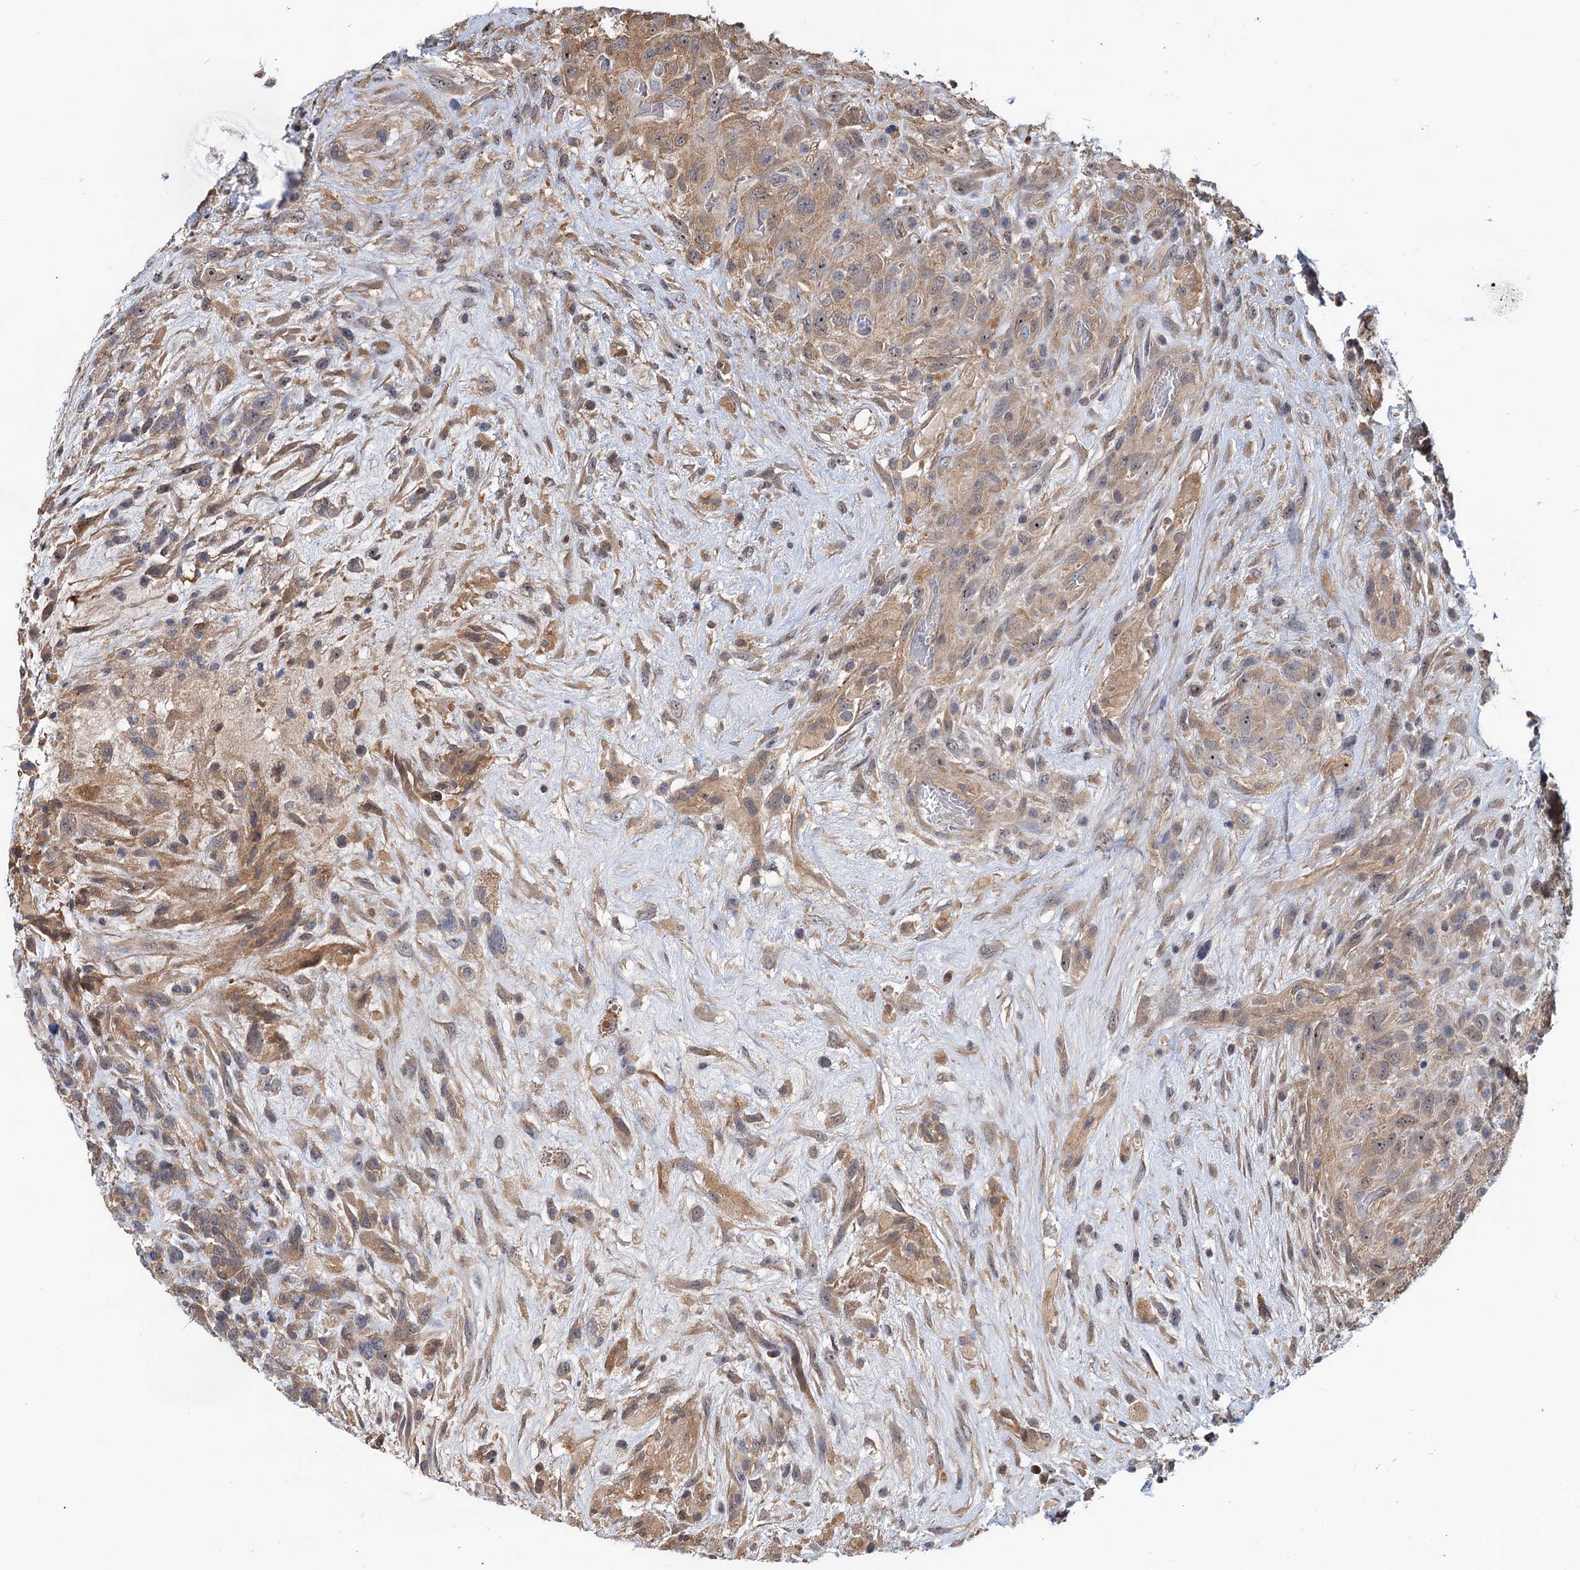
{"staining": {"intensity": "moderate", "quantity": "25%-75%", "location": "cytoplasmic/membranous,nuclear"}, "tissue": "glioma", "cell_type": "Tumor cells", "image_type": "cancer", "snomed": [{"axis": "morphology", "description": "Glioma, malignant, High grade"}, {"axis": "topography", "description": "Brain"}], "caption": "Immunohistochemistry (DAB) staining of malignant glioma (high-grade) exhibits moderate cytoplasmic/membranous and nuclear protein staining in about 25%-75% of tumor cells. (DAB (3,3'-diaminobenzidine) IHC, brown staining for protein, blue staining for nuclei).", "gene": "SNX15", "patient": {"sex": "male", "age": 61}}